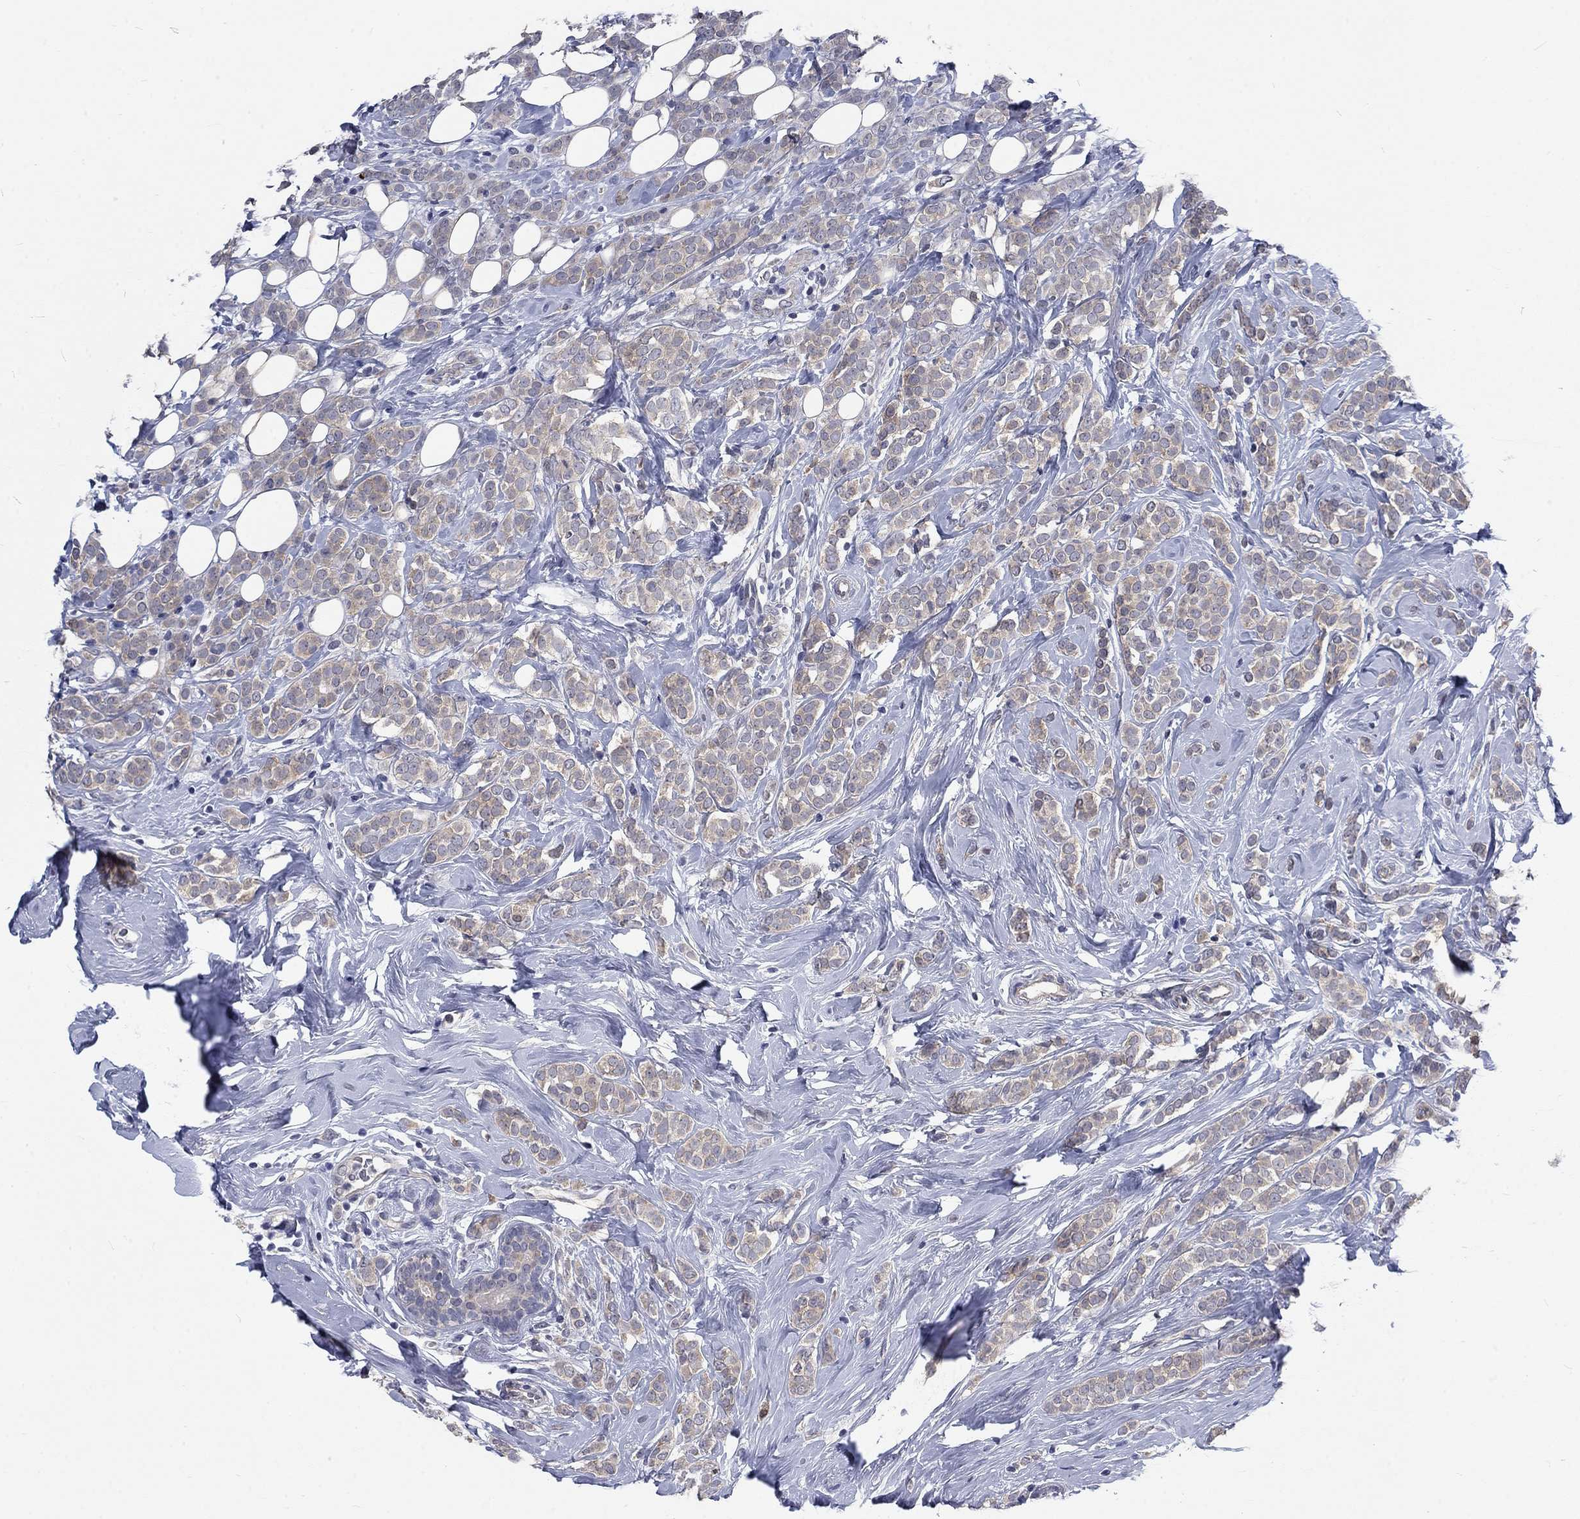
{"staining": {"intensity": "weak", "quantity": "25%-75%", "location": "cytoplasmic/membranous"}, "tissue": "breast cancer", "cell_type": "Tumor cells", "image_type": "cancer", "snomed": [{"axis": "morphology", "description": "Lobular carcinoma"}, {"axis": "topography", "description": "Breast"}], "caption": "Breast cancer tissue displays weak cytoplasmic/membranous positivity in about 25%-75% of tumor cells", "gene": "PHKA1", "patient": {"sex": "female", "age": 49}}